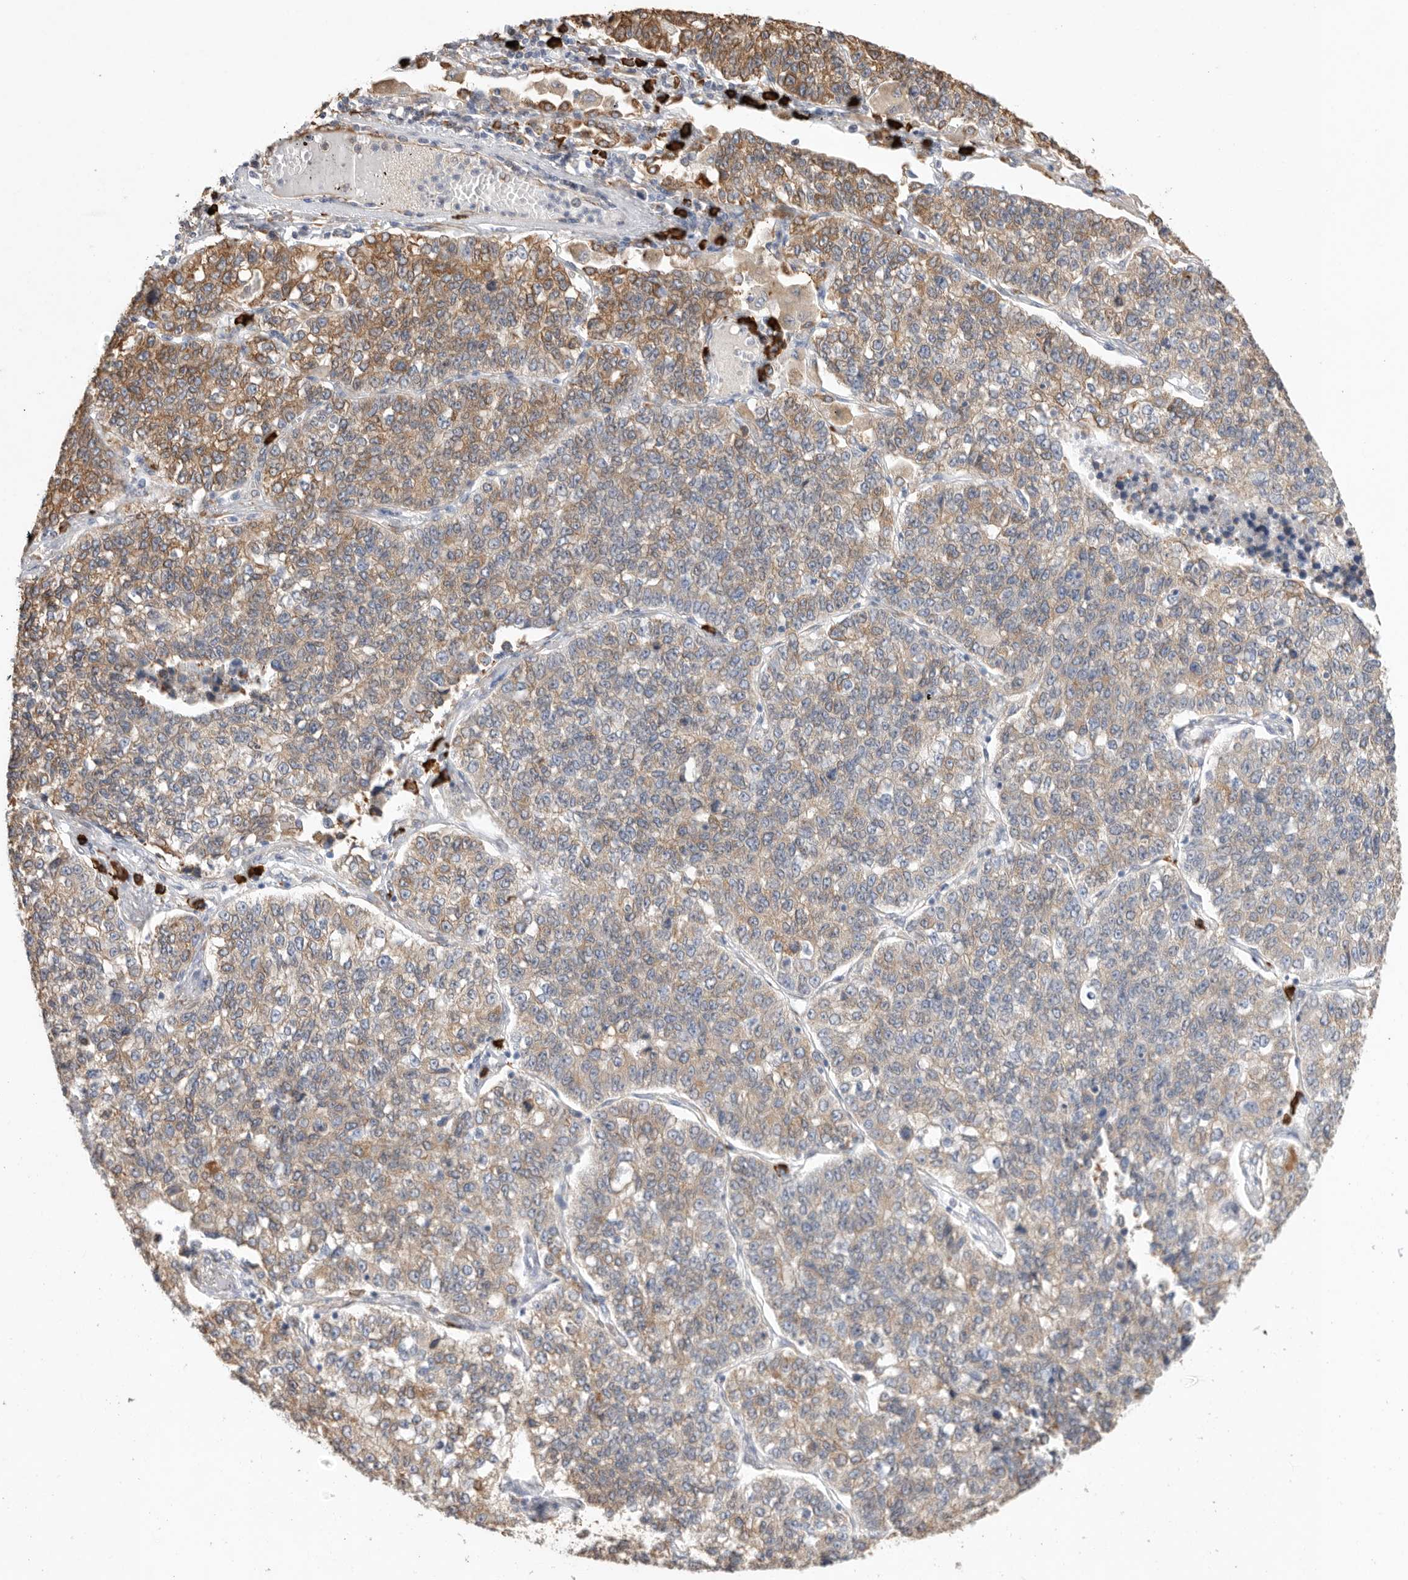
{"staining": {"intensity": "moderate", "quantity": "25%-75%", "location": "cytoplasmic/membranous"}, "tissue": "lung cancer", "cell_type": "Tumor cells", "image_type": "cancer", "snomed": [{"axis": "morphology", "description": "Adenocarcinoma, NOS"}, {"axis": "topography", "description": "Lung"}], "caption": "An image showing moderate cytoplasmic/membranous staining in about 25%-75% of tumor cells in lung cancer, as visualized by brown immunohistochemical staining.", "gene": "BLOC1S5", "patient": {"sex": "male", "age": 49}}